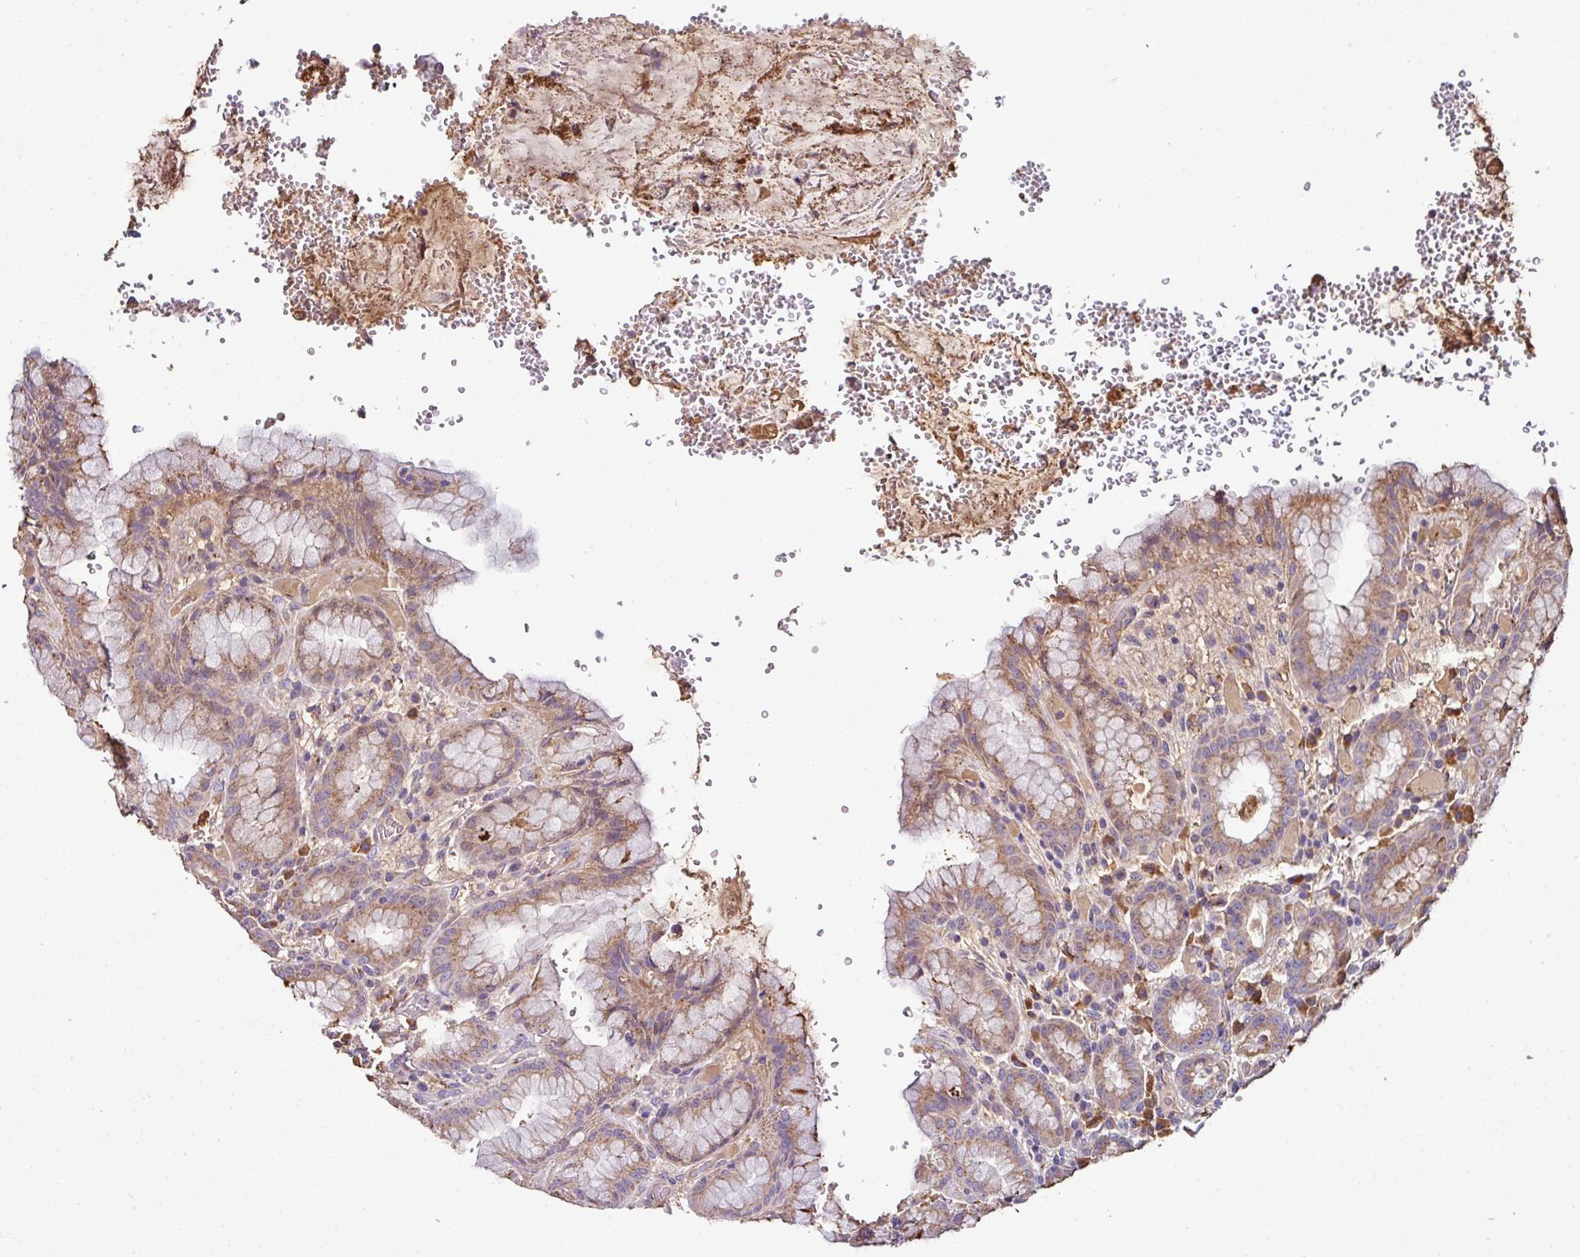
{"staining": {"intensity": "strong", "quantity": ">75%", "location": "cytoplasmic/membranous"}, "tissue": "stomach", "cell_type": "Glandular cells", "image_type": "normal", "snomed": [{"axis": "morphology", "description": "Normal tissue, NOS"}, {"axis": "topography", "description": "Stomach, upper"}], "caption": "Immunohistochemical staining of unremarkable stomach demonstrates >75% levels of strong cytoplasmic/membranous protein expression in approximately >75% of glandular cells.", "gene": "CPD", "patient": {"sex": "male", "age": 52}}